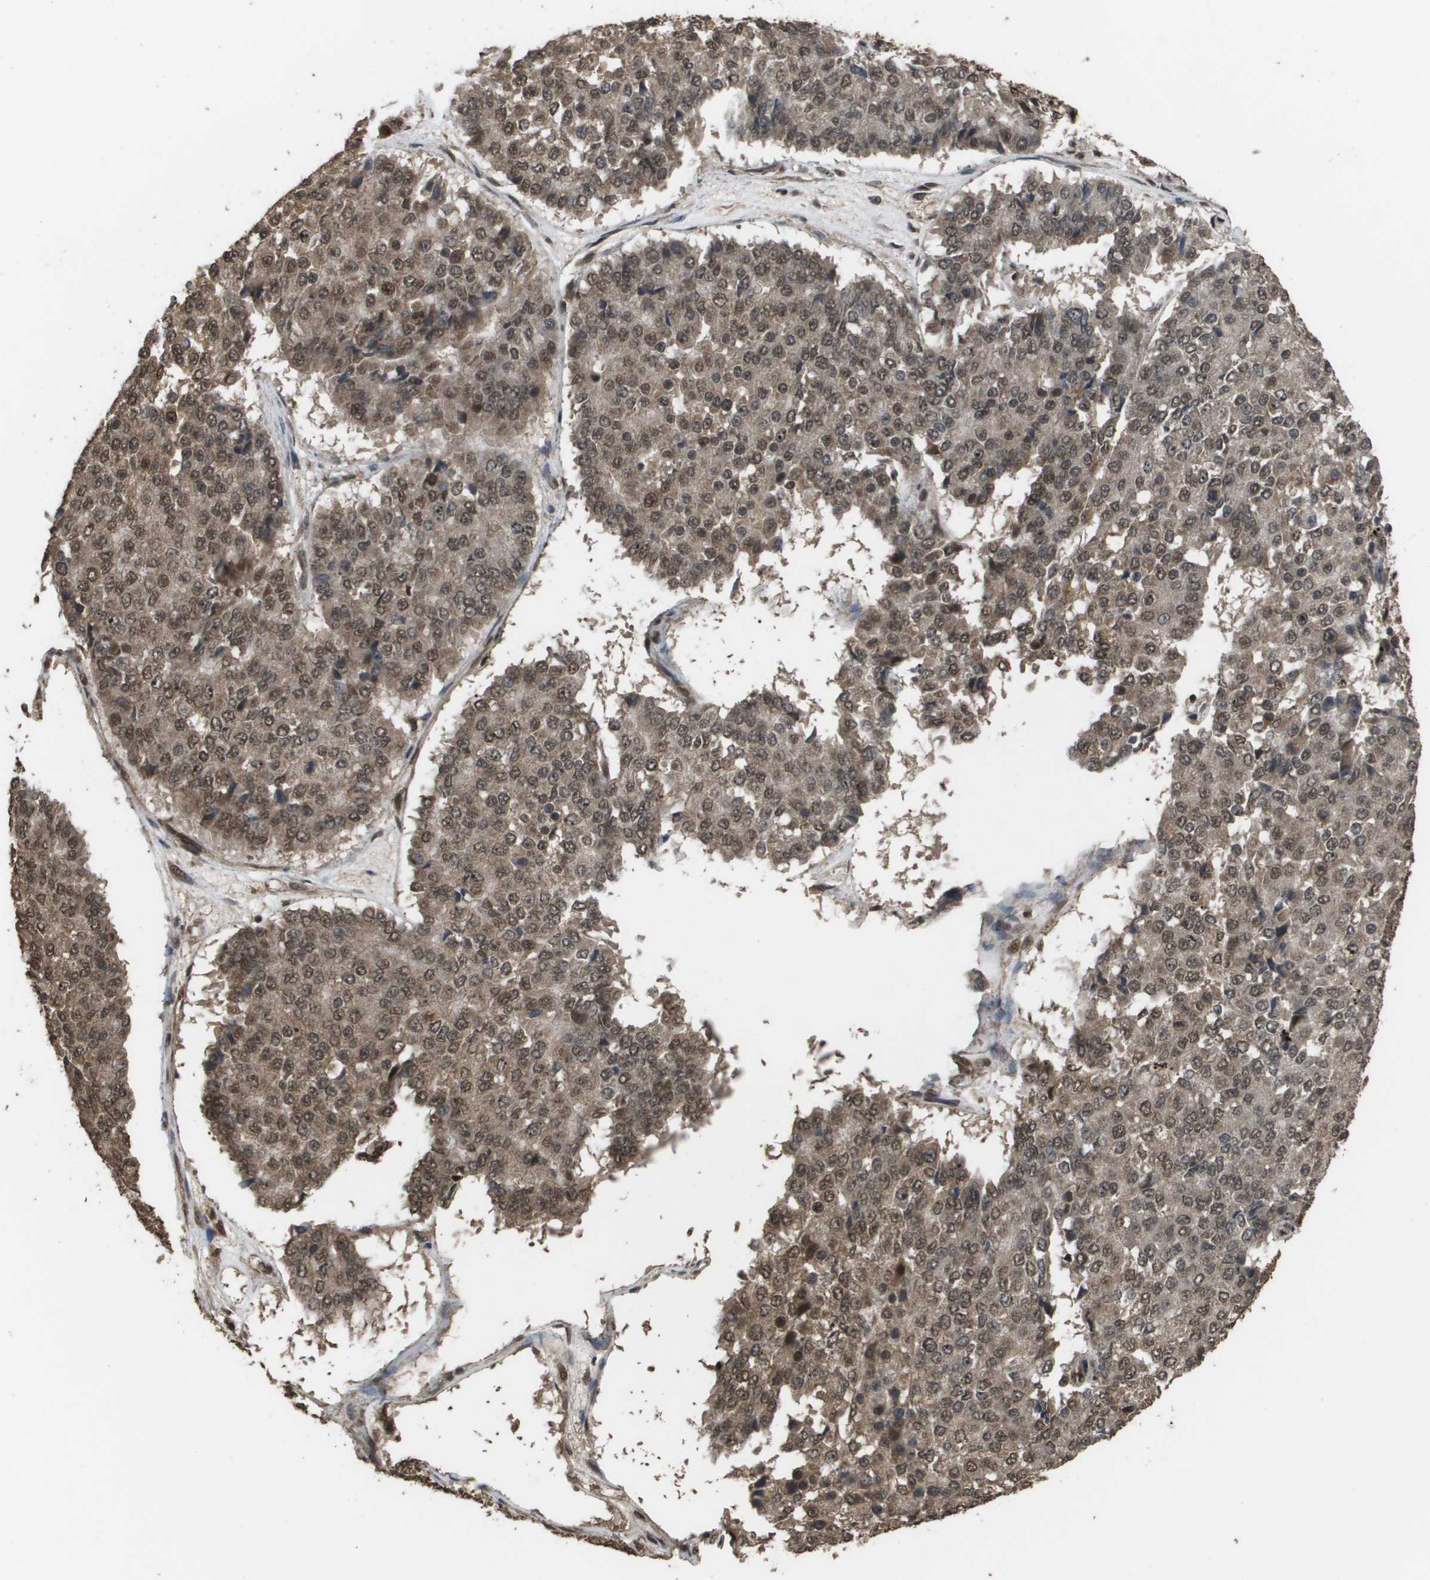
{"staining": {"intensity": "moderate", "quantity": ">75%", "location": "cytoplasmic/membranous,nuclear"}, "tissue": "pancreatic cancer", "cell_type": "Tumor cells", "image_type": "cancer", "snomed": [{"axis": "morphology", "description": "Adenocarcinoma, NOS"}, {"axis": "topography", "description": "Pancreas"}], "caption": "This is a photomicrograph of IHC staining of pancreatic cancer, which shows moderate positivity in the cytoplasmic/membranous and nuclear of tumor cells.", "gene": "AXIN2", "patient": {"sex": "male", "age": 50}}